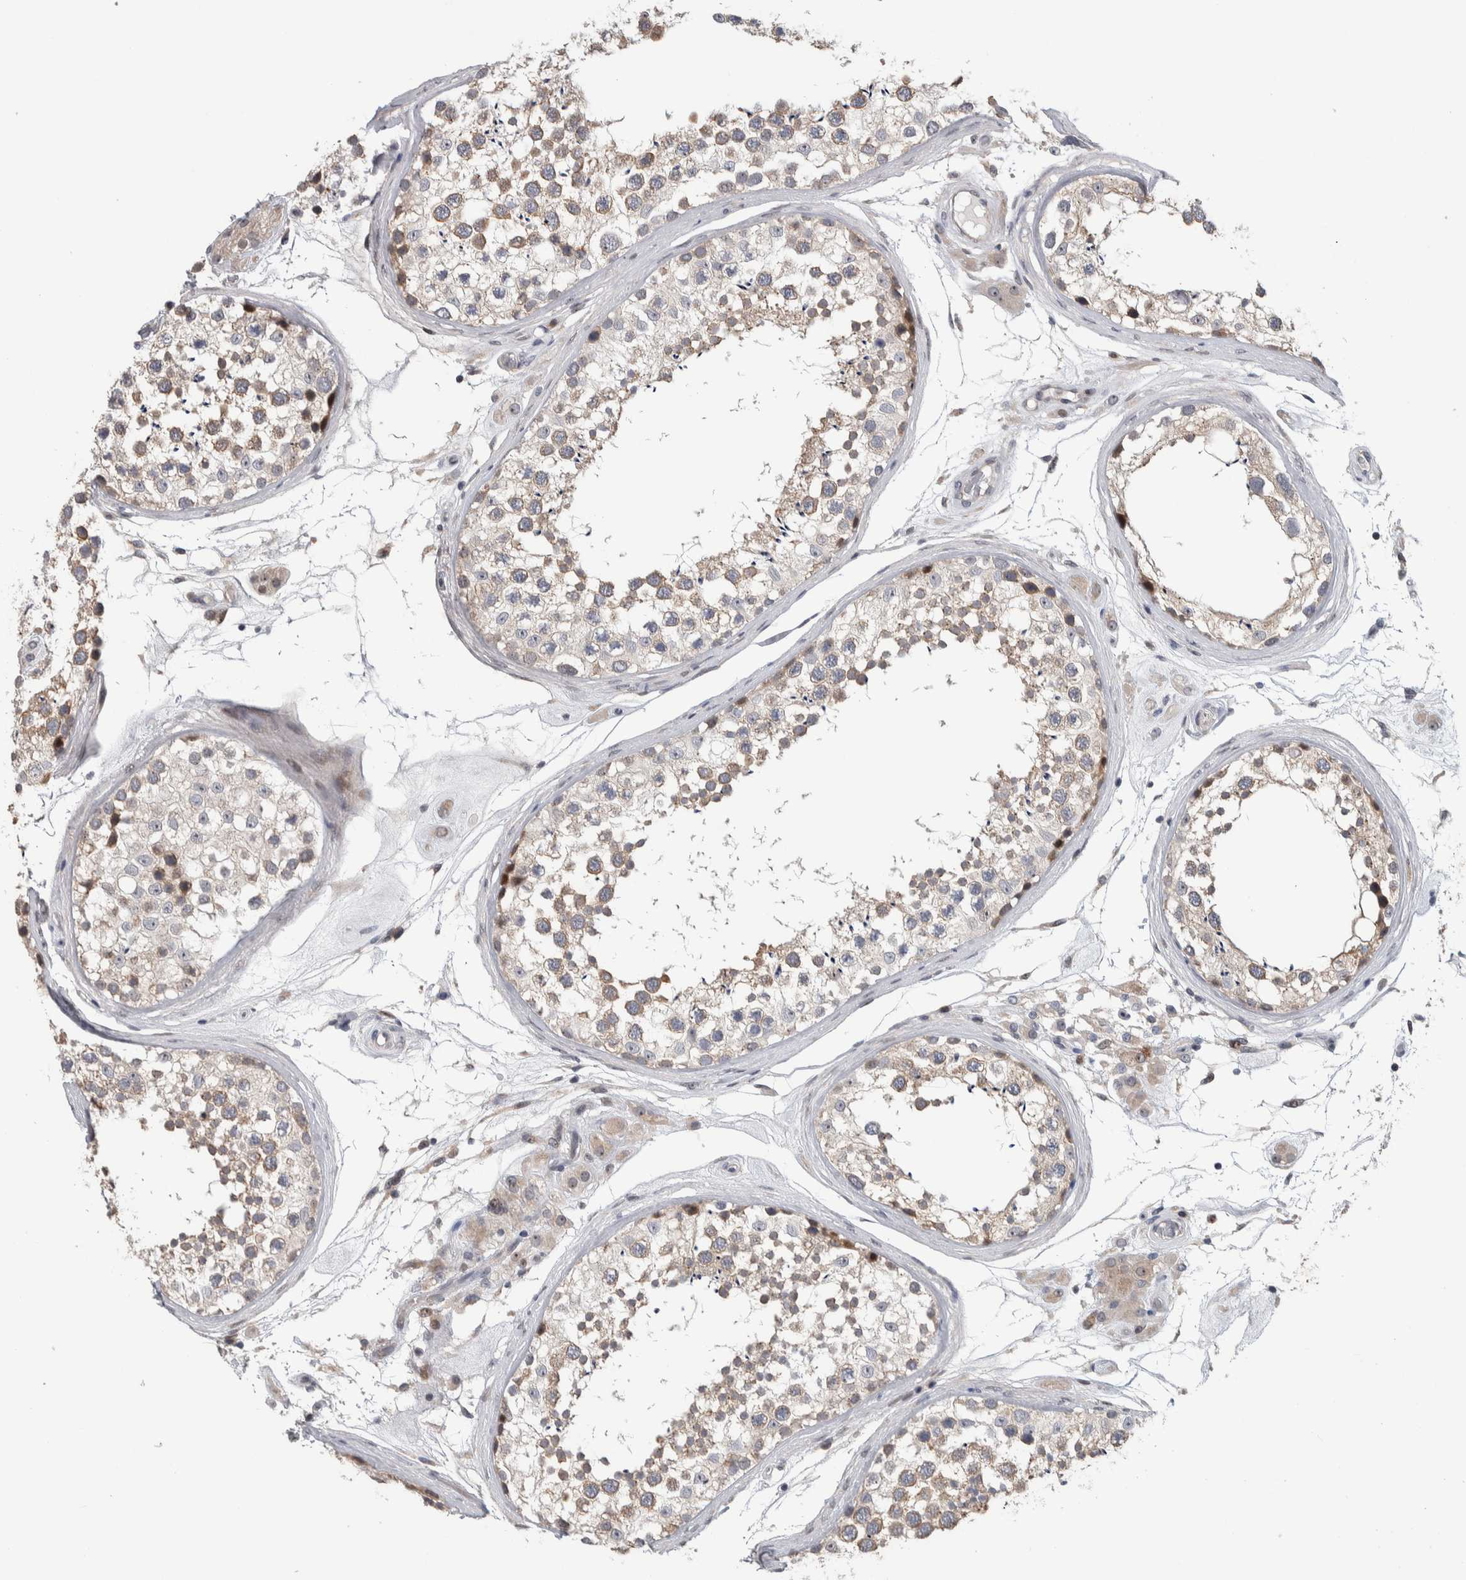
{"staining": {"intensity": "moderate", "quantity": "25%-75%", "location": "cytoplasmic/membranous"}, "tissue": "testis", "cell_type": "Cells in seminiferous ducts", "image_type": "normal", "snomed": [{"axis": "morphology", "description": "Normal tissue, NOS"}, {"axis": "topography", "description": "Testis"}], "caption": "Protein analysis of benign testis reveals moderate cytoplasmic/membranous staining in approximately 25%-75% of cells in seminiferous ducts.", "gene": "PRRG4", "patient": {"sex": "male", "age": 46}}